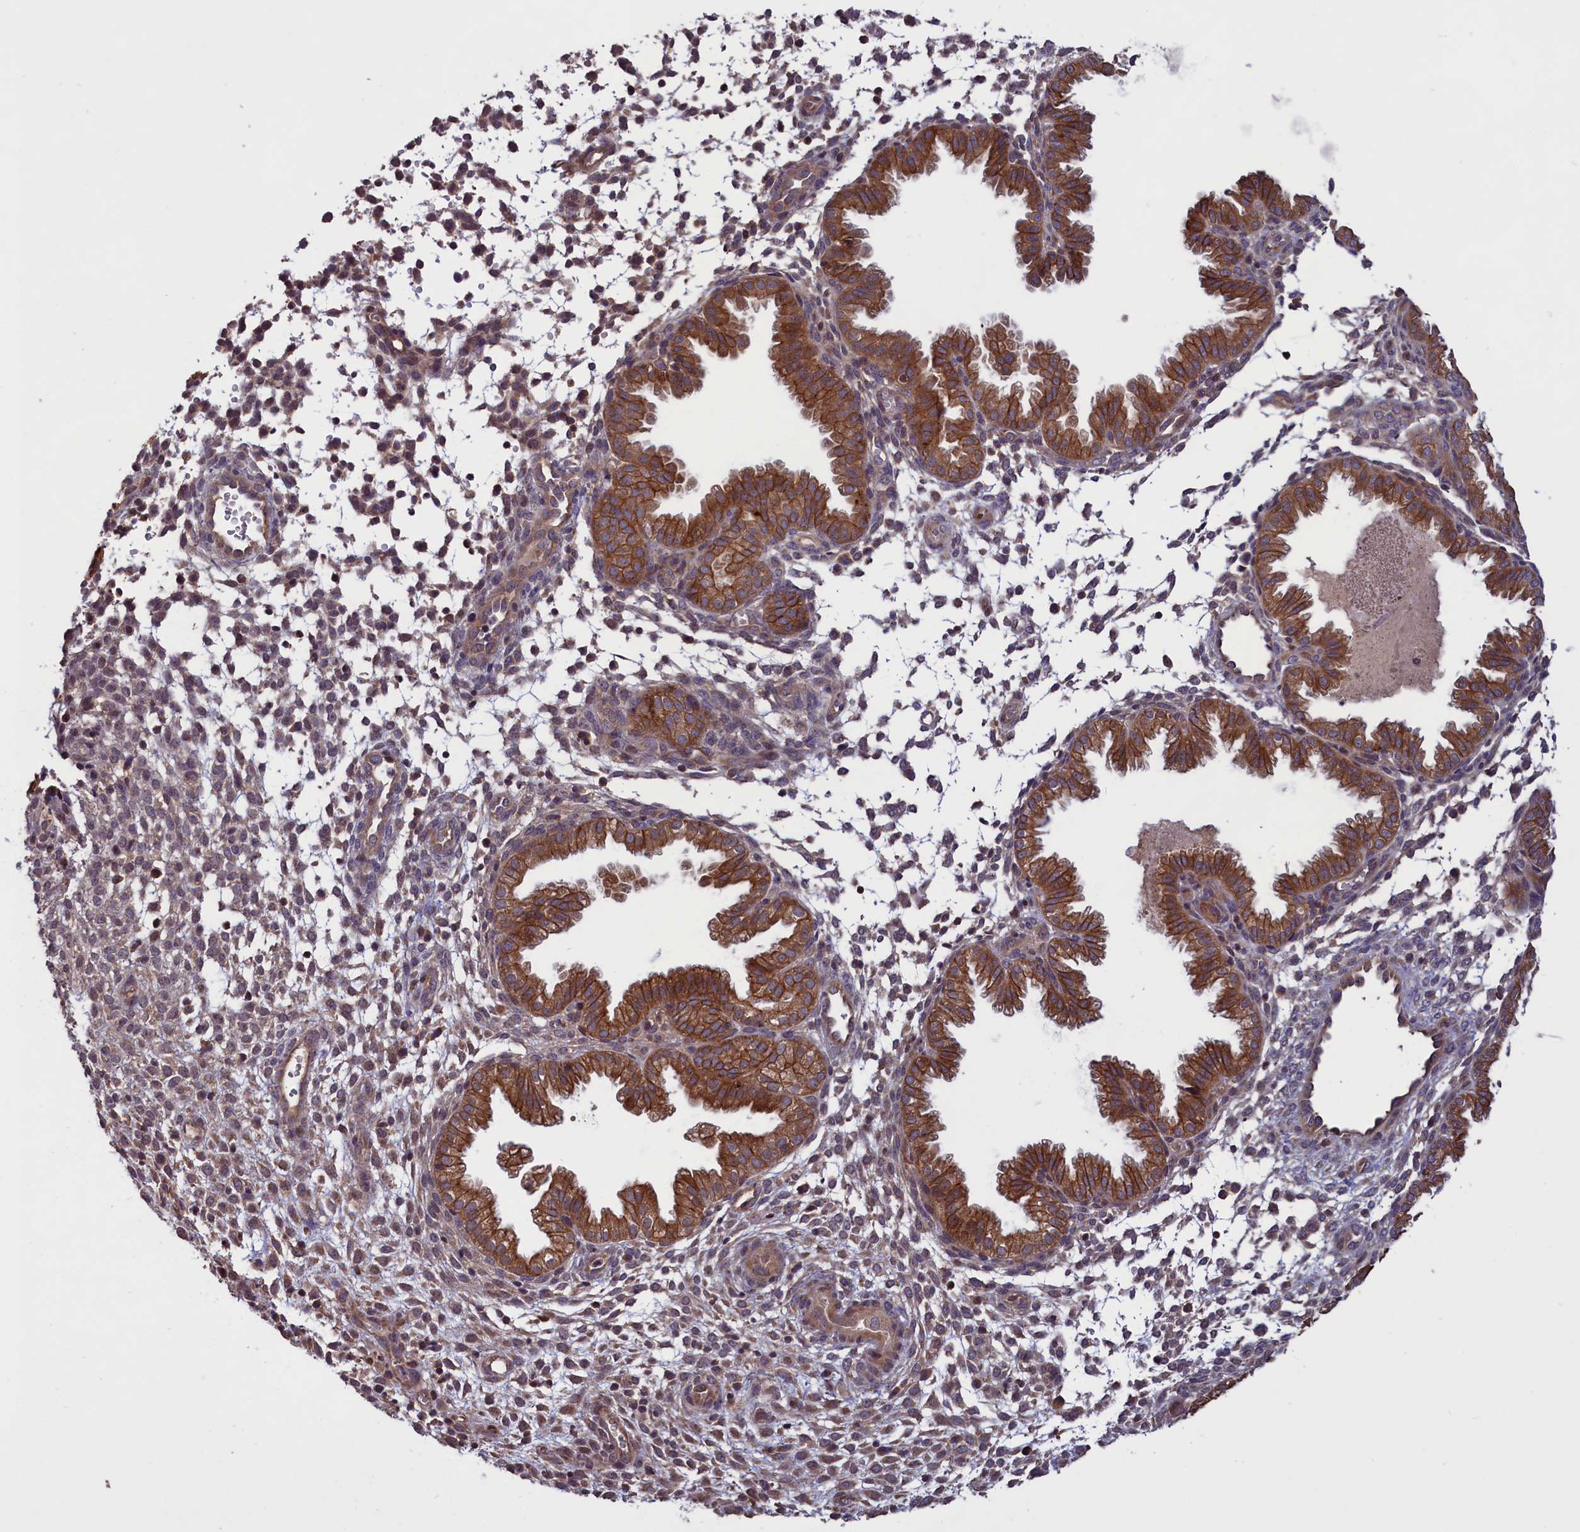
{"staining": {"intensity": "moderate", "quantity": "25%-75%", "location": "cytoplasmic/membranous"}, "tissue": "endometrium", "cell_type": "Cells in endometrial stroma", "image_type": "normal", "snomed": [{"axis": "morphology", "description": "Normal tissue, NOS"}, {"axis": "topography", "description": "Endometrium"}], "caption": "This is a photomicrograph of IHC staining of normal endometrium, which shows moderate positivity in the cytoplasmic/membranous of cells in endometrial stroma.", "gene": "DENND1B", "patient": {"sex": "female", "age": 33}}